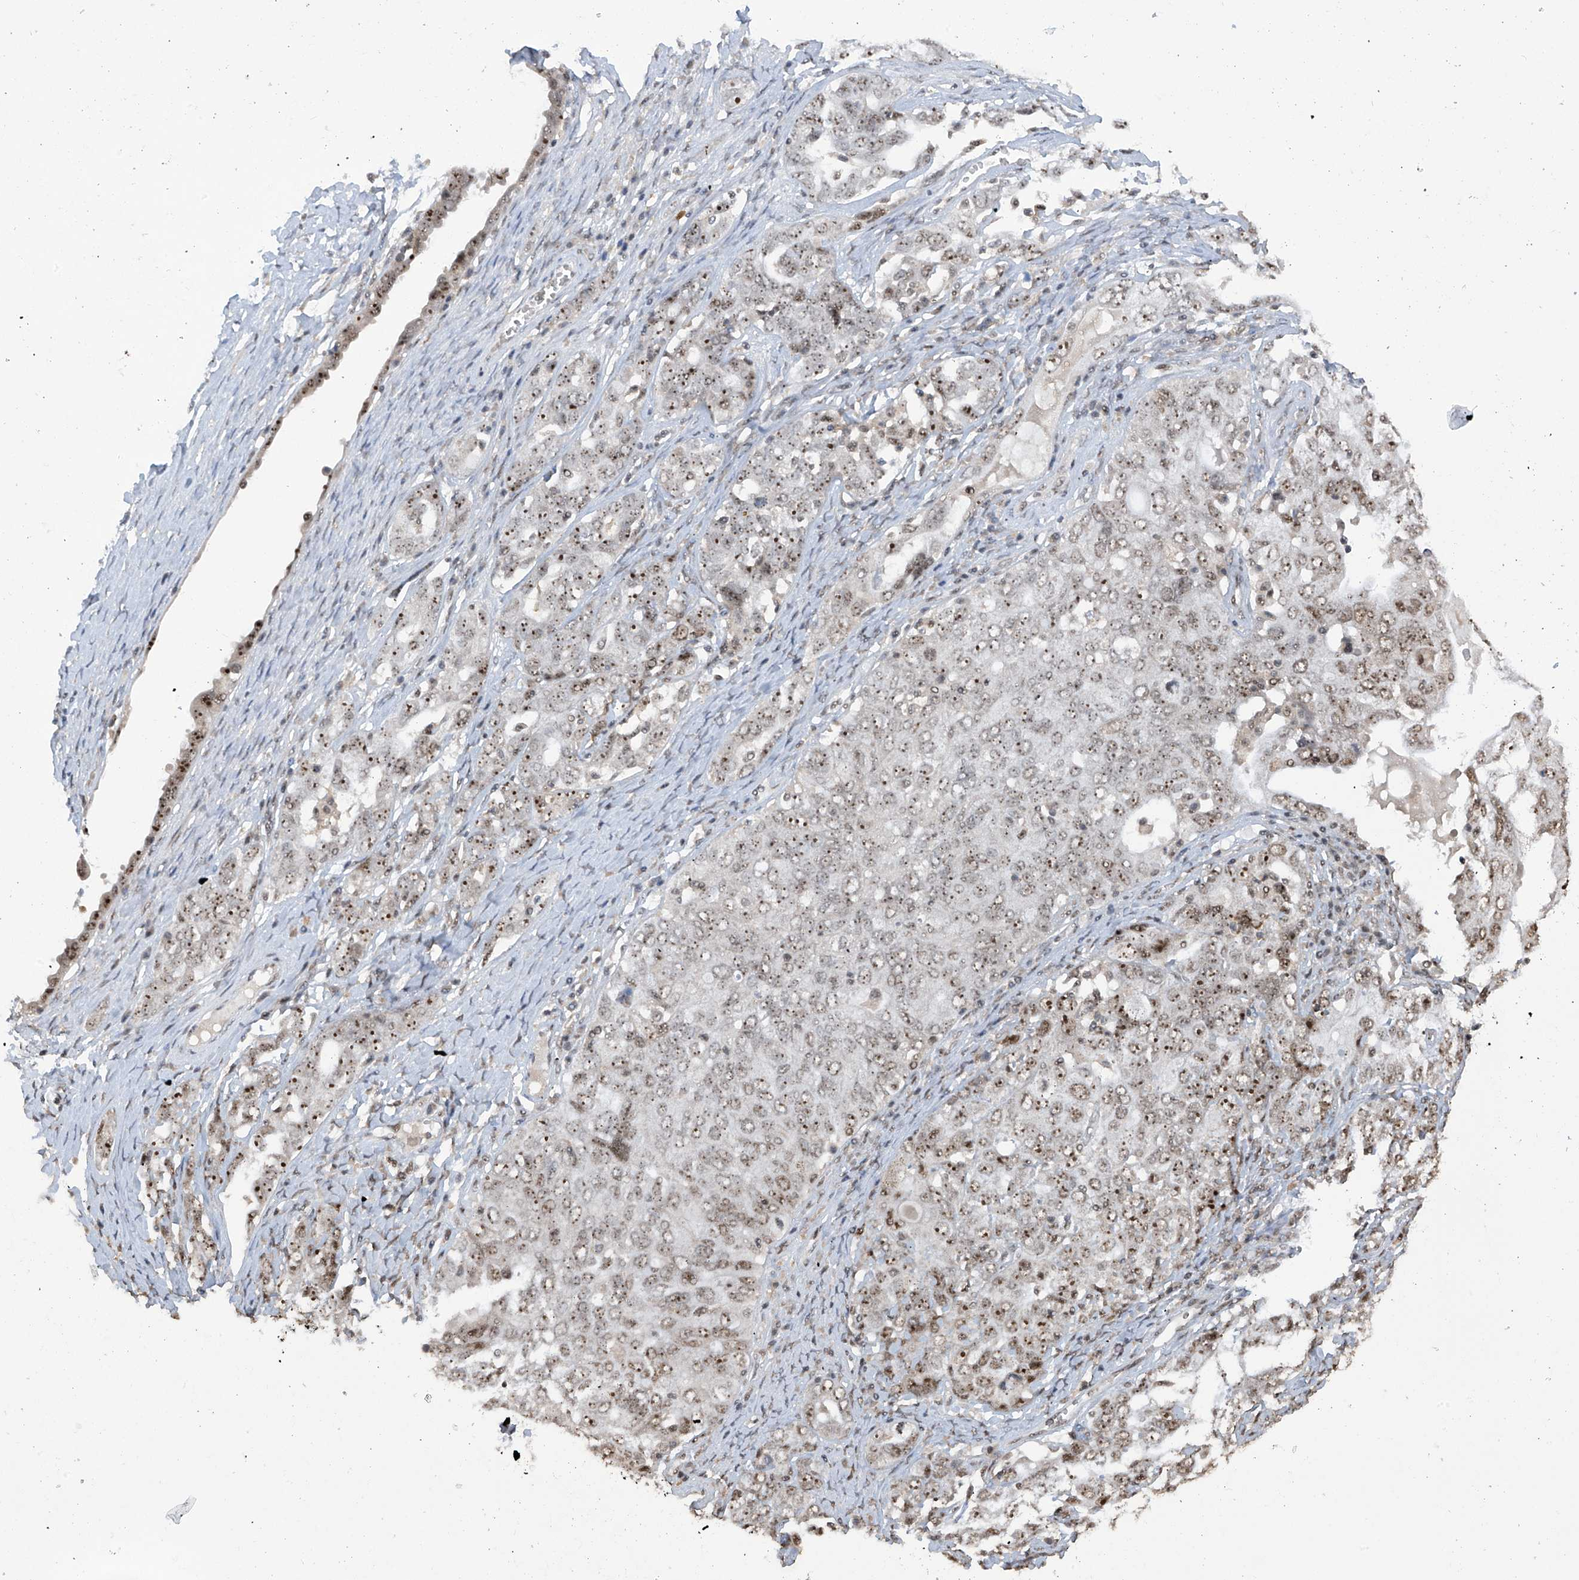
{"staining": {"intensity": "moderate", "quantity": ">75%", "location": "nuclear"}, "tissue": "ovarian cancer", "cell_type": "Tumor cells", "image_type": "cancer", "snomed": [{"axis": "morphology", "description": "Carcinoma, endometroid"}, {"axis": "topography", "description": "Ovary"}], "caption": "Immunohistochemistry (IHC) (DAB) staining of human ovarian endometroid carcinoma displays moderate nuclear protein positivity in approximately >75% of tumor cells.", "gene": "C1orf131", "patient": {"sex": "female", "age": 62}}